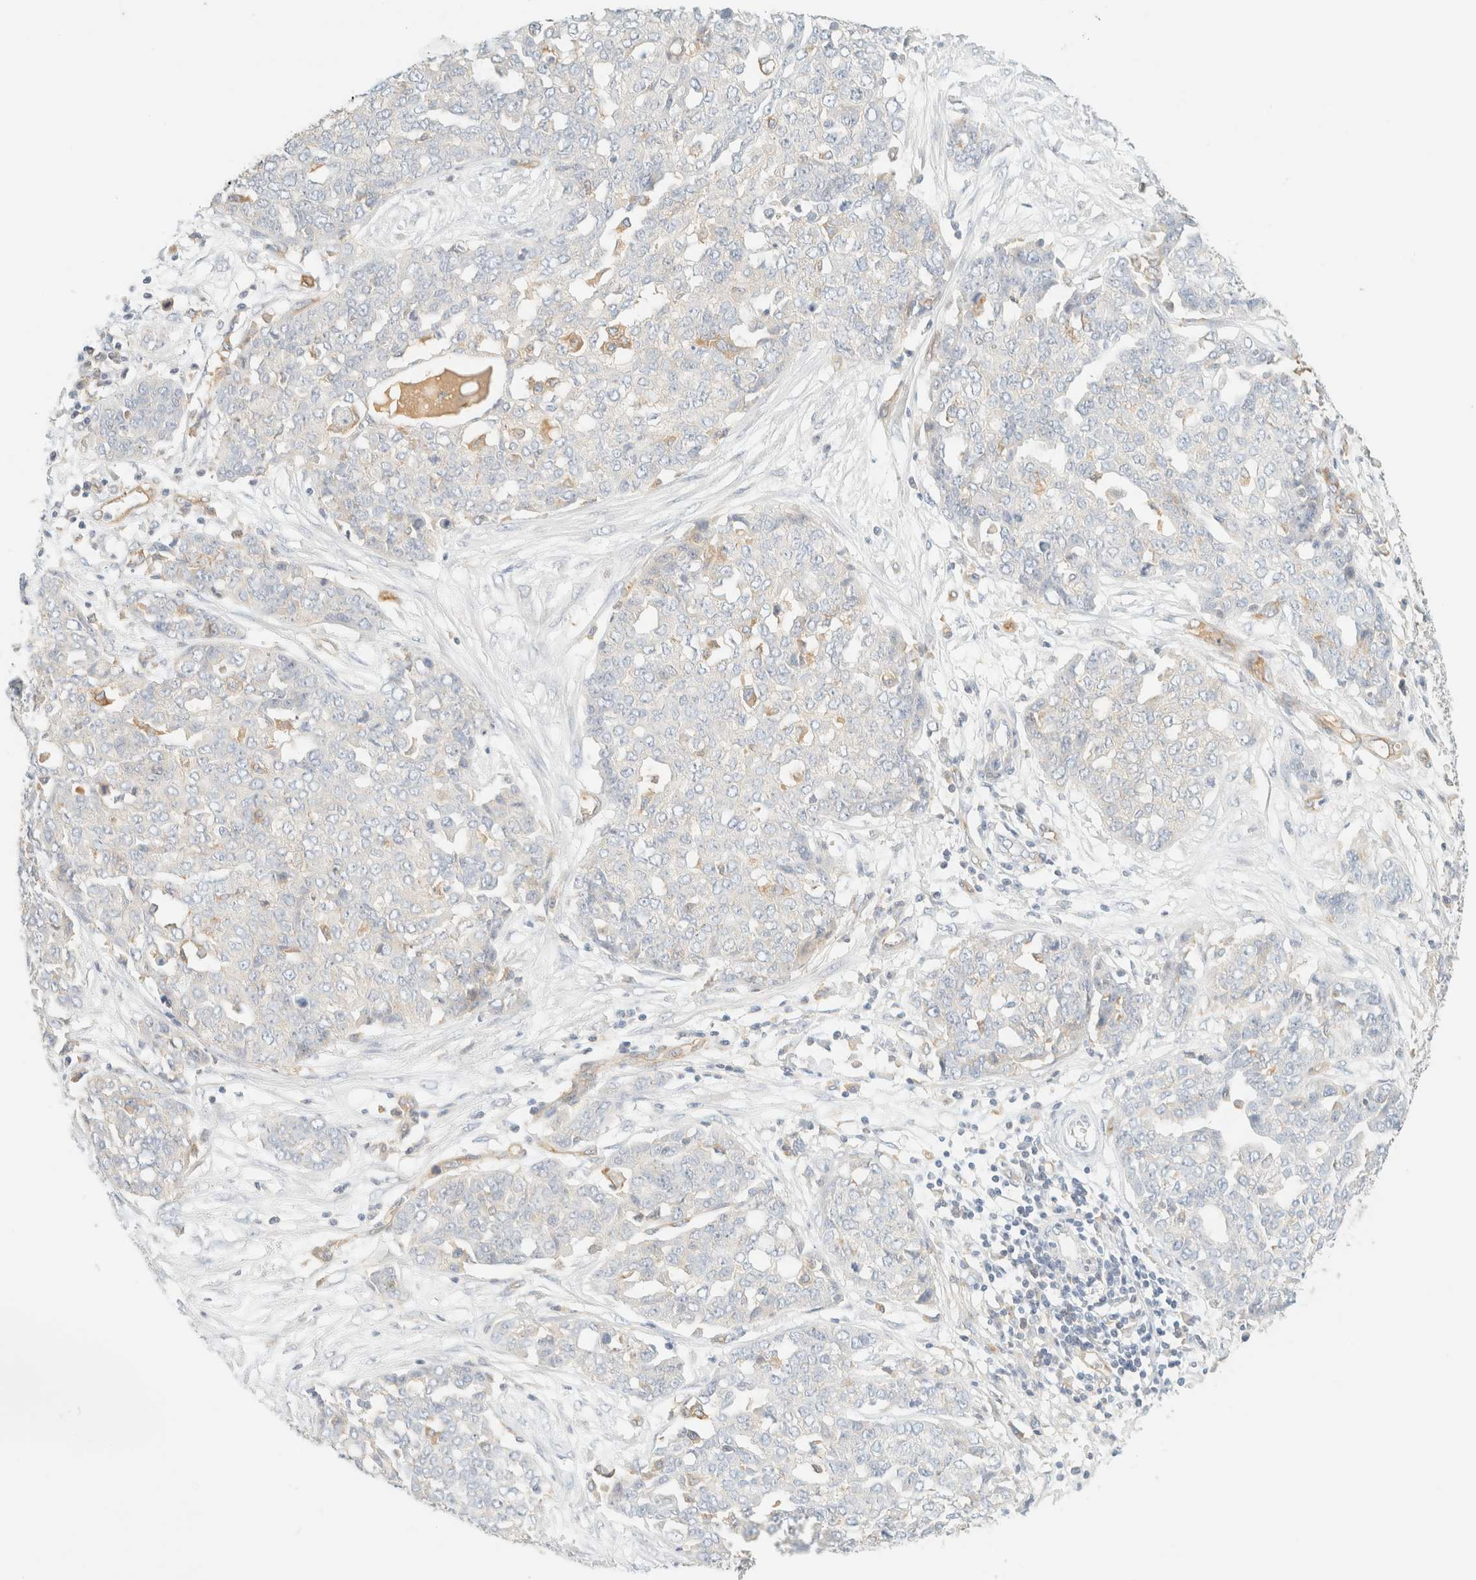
{"staining": {"intensity": "negative", "quantity": "none", "location": "none"}, "tissue": "ovarian cancer", "cell_type": "Tumor cells", "image_type": "cancer", "snomed": [{"axis": "morphology", "description": "Cystadenocarcinoma, serous, NOS"}, {"axis": "topography", "description": "Soft tissue"}, {"axis": "topography", "description": "Ovary"}], "caption": "This photomicrograph is of serous cystadenocarcinoma (ovarian) stained with immunohistochemistry to label a protein in brown with the nuclei are counter-stained blue. There is no staining in tumor cells. The staining is performed using DAB (3,3'-diaminobenzidine) brown chromogen with nuclei counter-stained in using hematoxylin.", "gene": "FHOD1", "patient": {"sex": "female", "age": 57}}